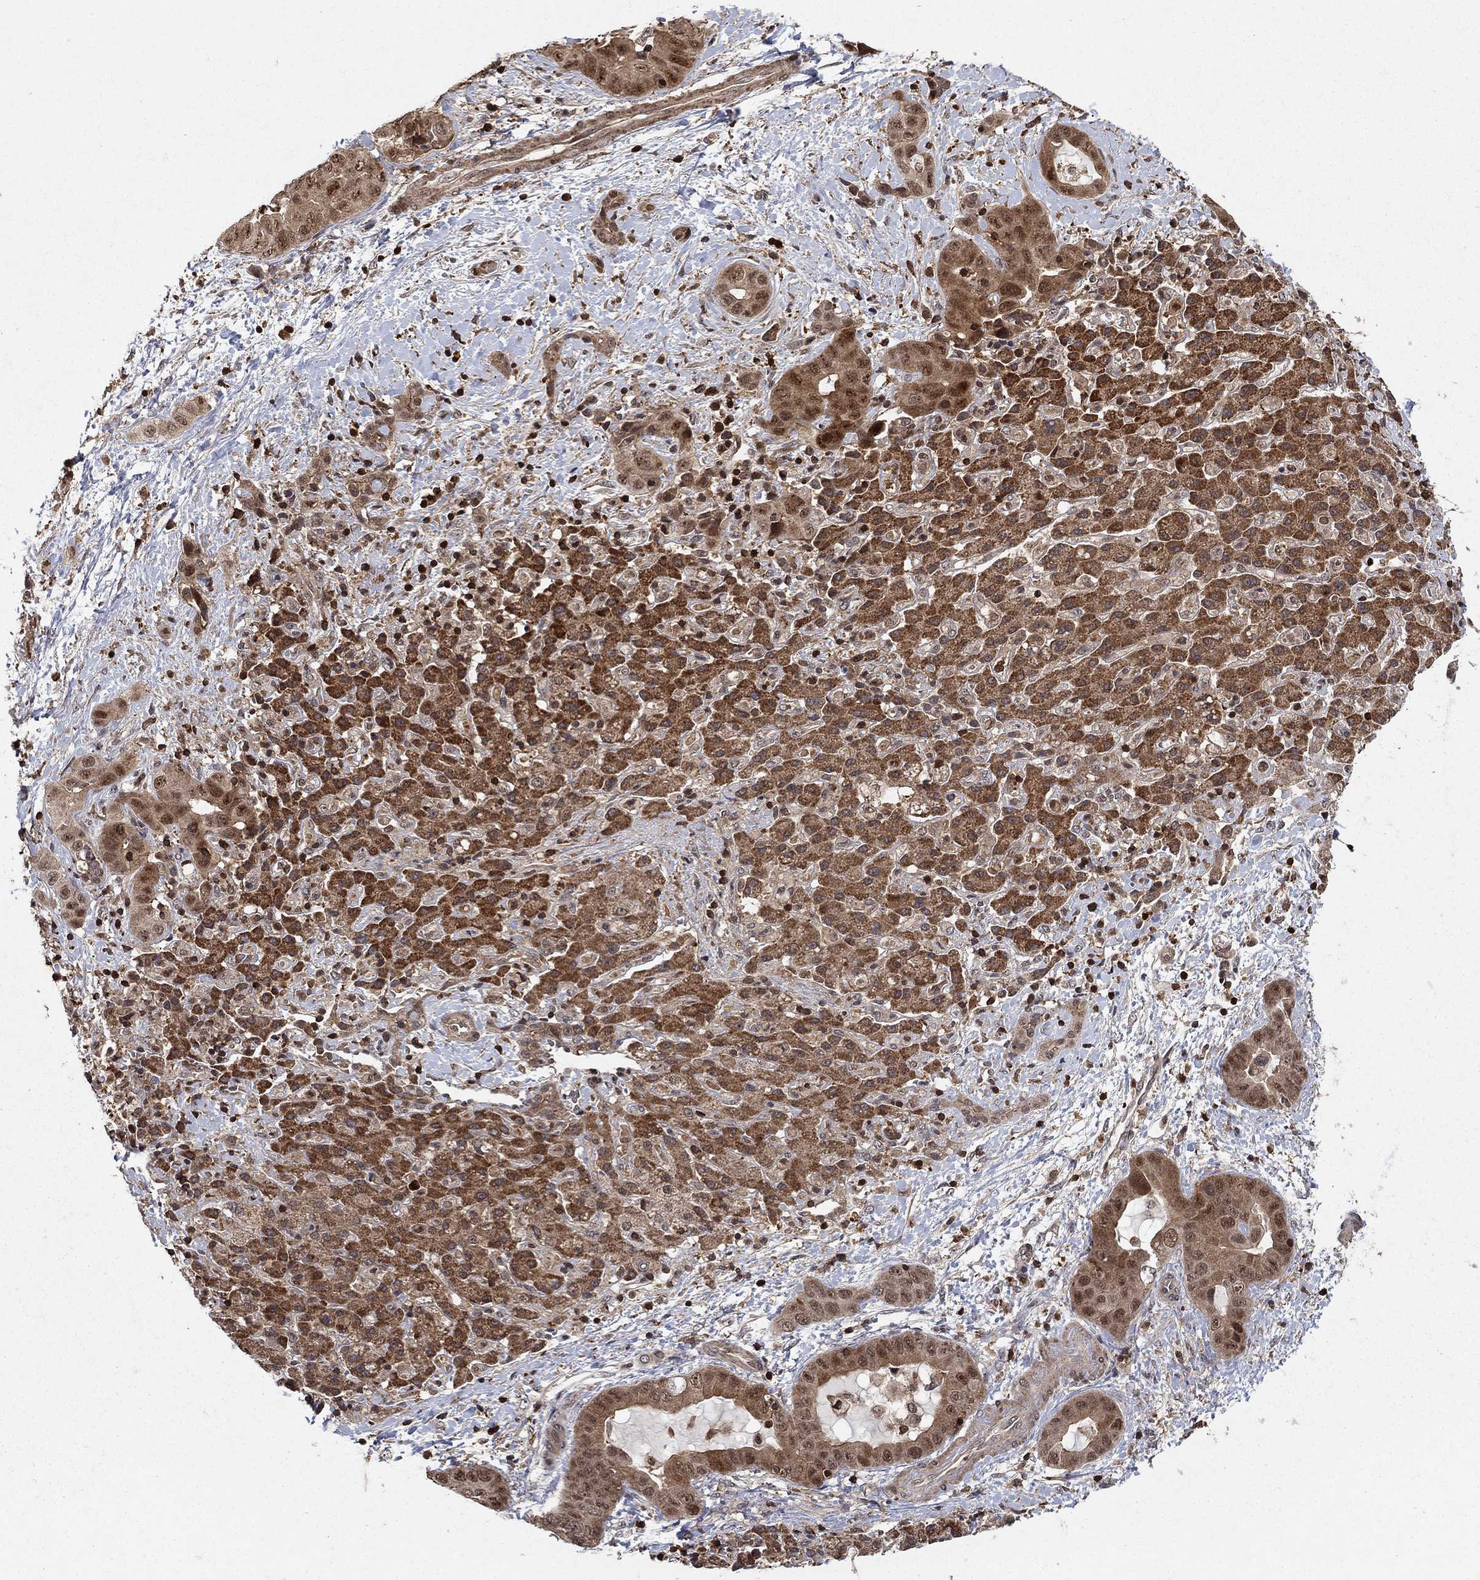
{"staining": {"intensity": "moderate", "quantity": ">75%", "location": "cytoplasmic/membranous,nuclear"}, "tissue": "liver cancer", "cell_type": "Tumor cells", "image_type": "cancer", "snomed": [{"axis": "morphology", "description": "Cholangiocarcinoma"}, {"axis": "topography", "description": "Liver"}], "caption": "Immunohistochemistry (IHC) image of neoplastic tissue: liver cholangiocarcinoma stained using IHC reveals medium levels of moderate protein expression localized specifically in the cytoplasmic/membranous and nuclear of tumor cells, appearing as a cytoplasmic/membranous and nuclear brown color.", "gene": "CCDC66", "patient": {"sex": "female", "age": 52}}